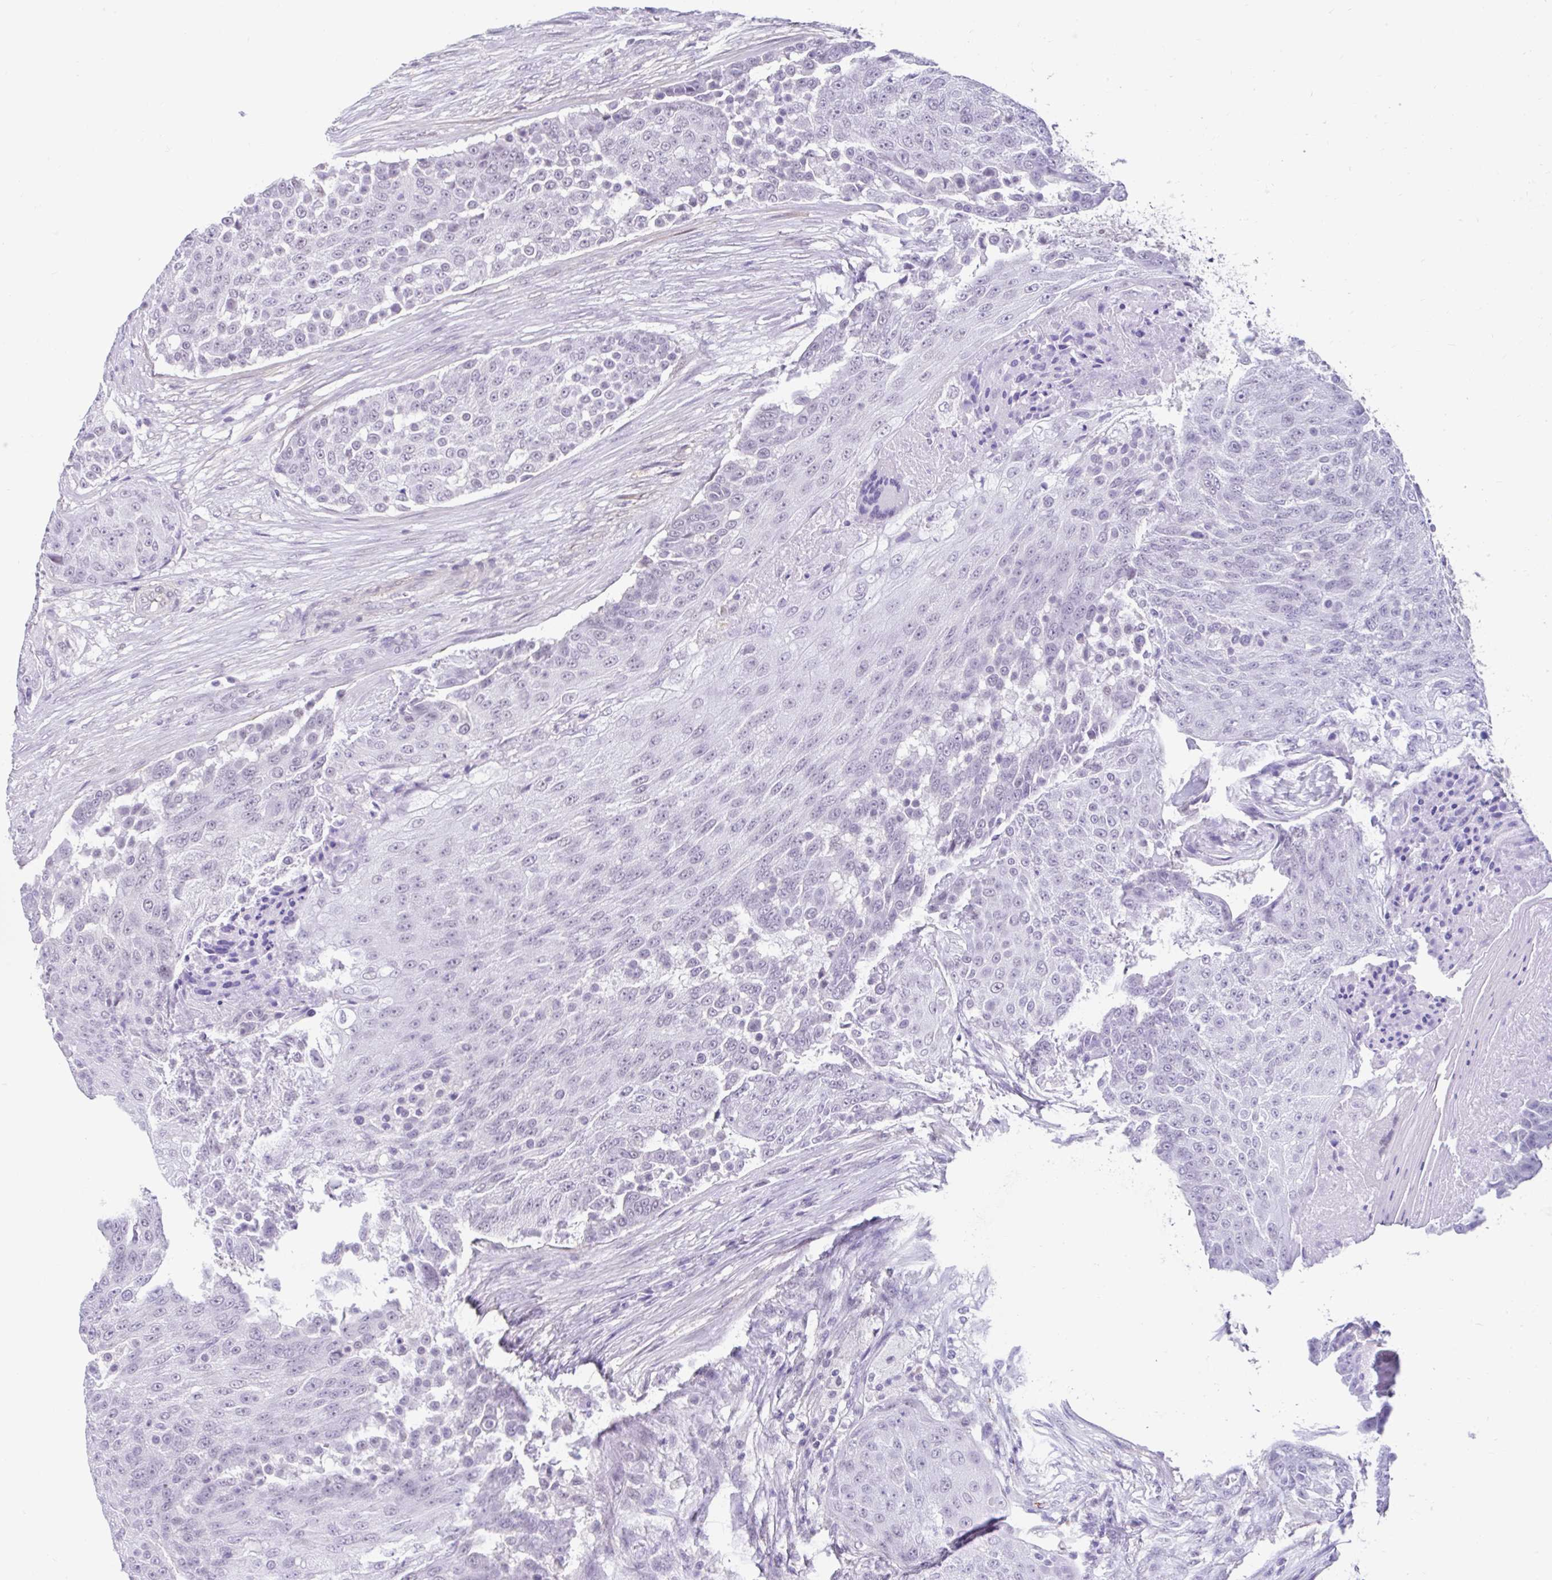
{"staining": {"intensity": "negative", "quantity": "none", "location": "none"}, "tissue": "urothelial cancer", "cell_type": "Tumor cells", "image_type": "cancer", "snomed": [{"axis": "morphology", "description": "Urothelial carcinoma, High grade"}, {"axis": "topography", "description": "Urinary bladder"}], "caption": "Micrograph shows no significant protein expression in tumor cells of high-grade urothelial carcinoma.", "gene": "DCAF17", "patient": {"sex": "female", "age": 63}}